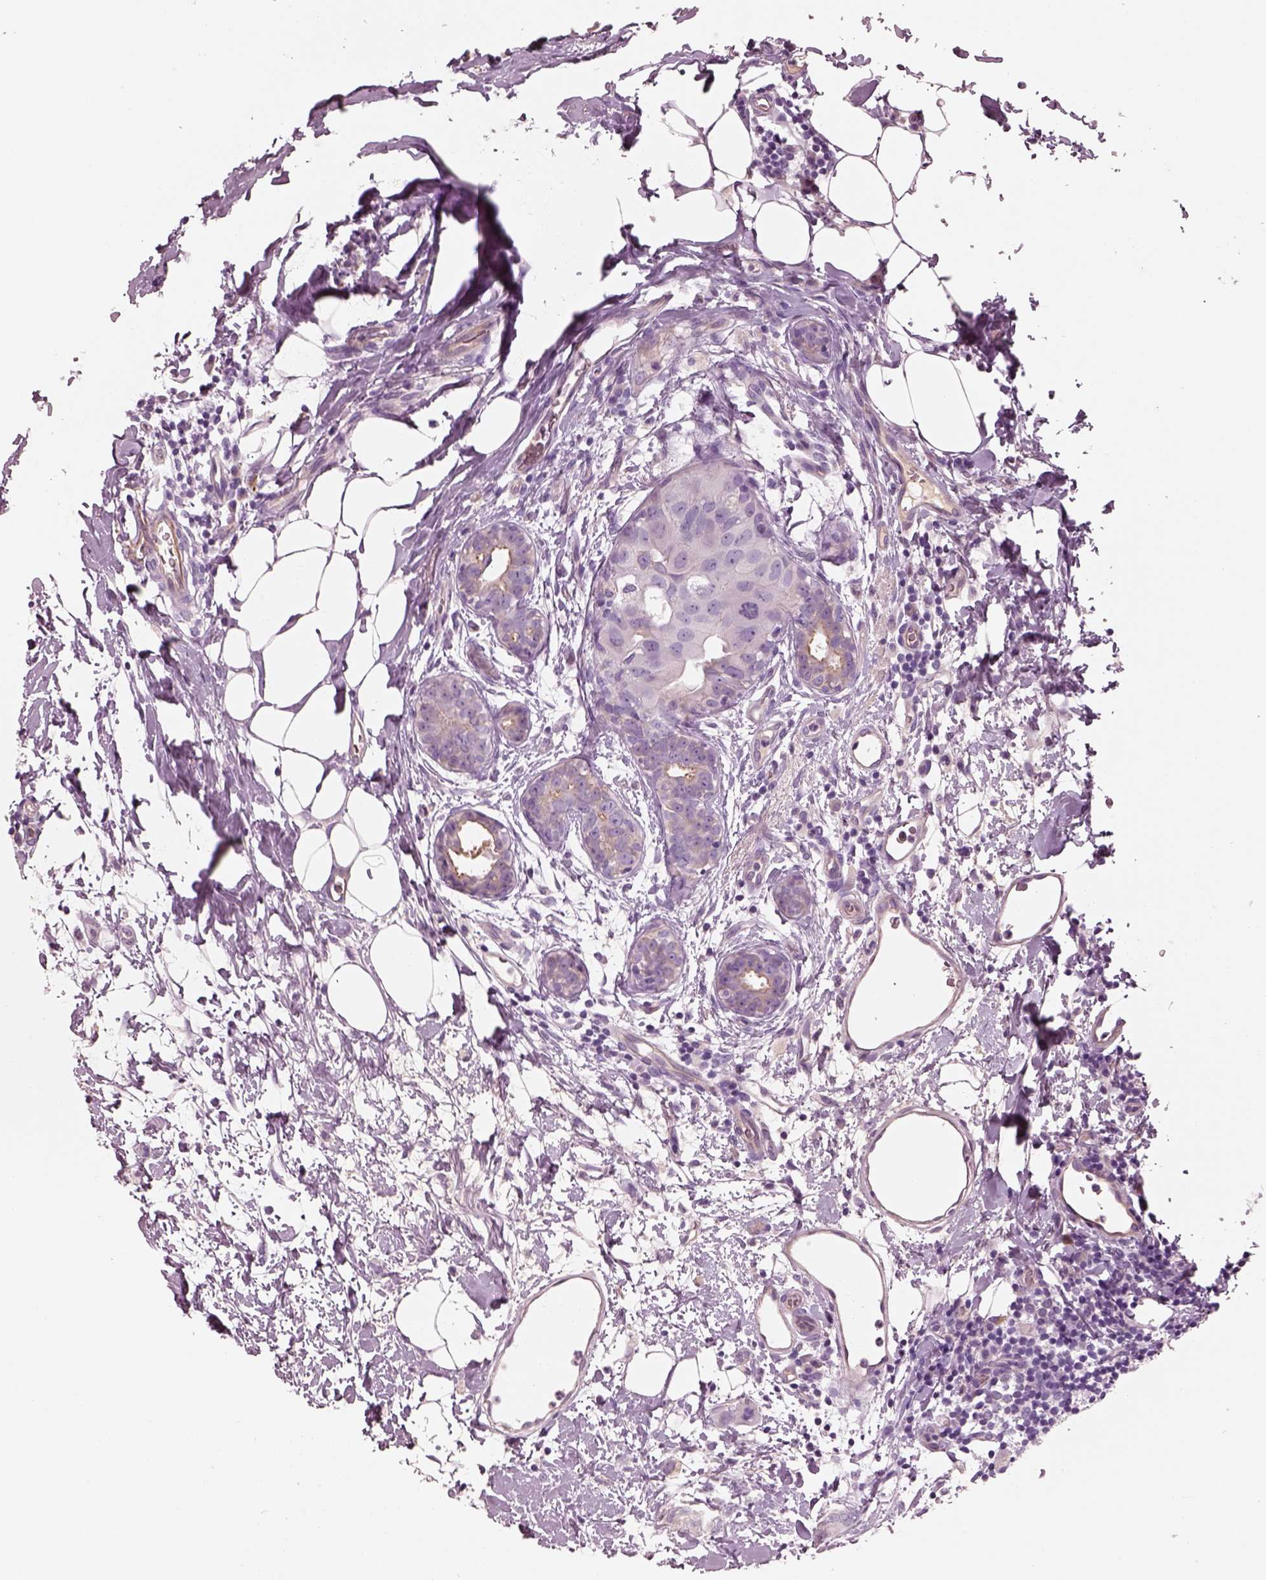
{"staining": {"intensity": "negative", "quantity": "none", "location": "none"}, "tissue": "breast cancer", "cell_type": "Tumor cells", "image_type": "cancer", "snomed": [{"axis": "morphology", "description": "Normal tissue, NOS"}, {"axis": "morphology", "description": "Duct carcinoma"}, {"axis": "topography", "description": "Breast"}], "caption": "The image displays no staining of tumor cells in breast intraductal carcinoma.", "gene": "IGLL1", "patient": {"sex": "female", "age": 40}}